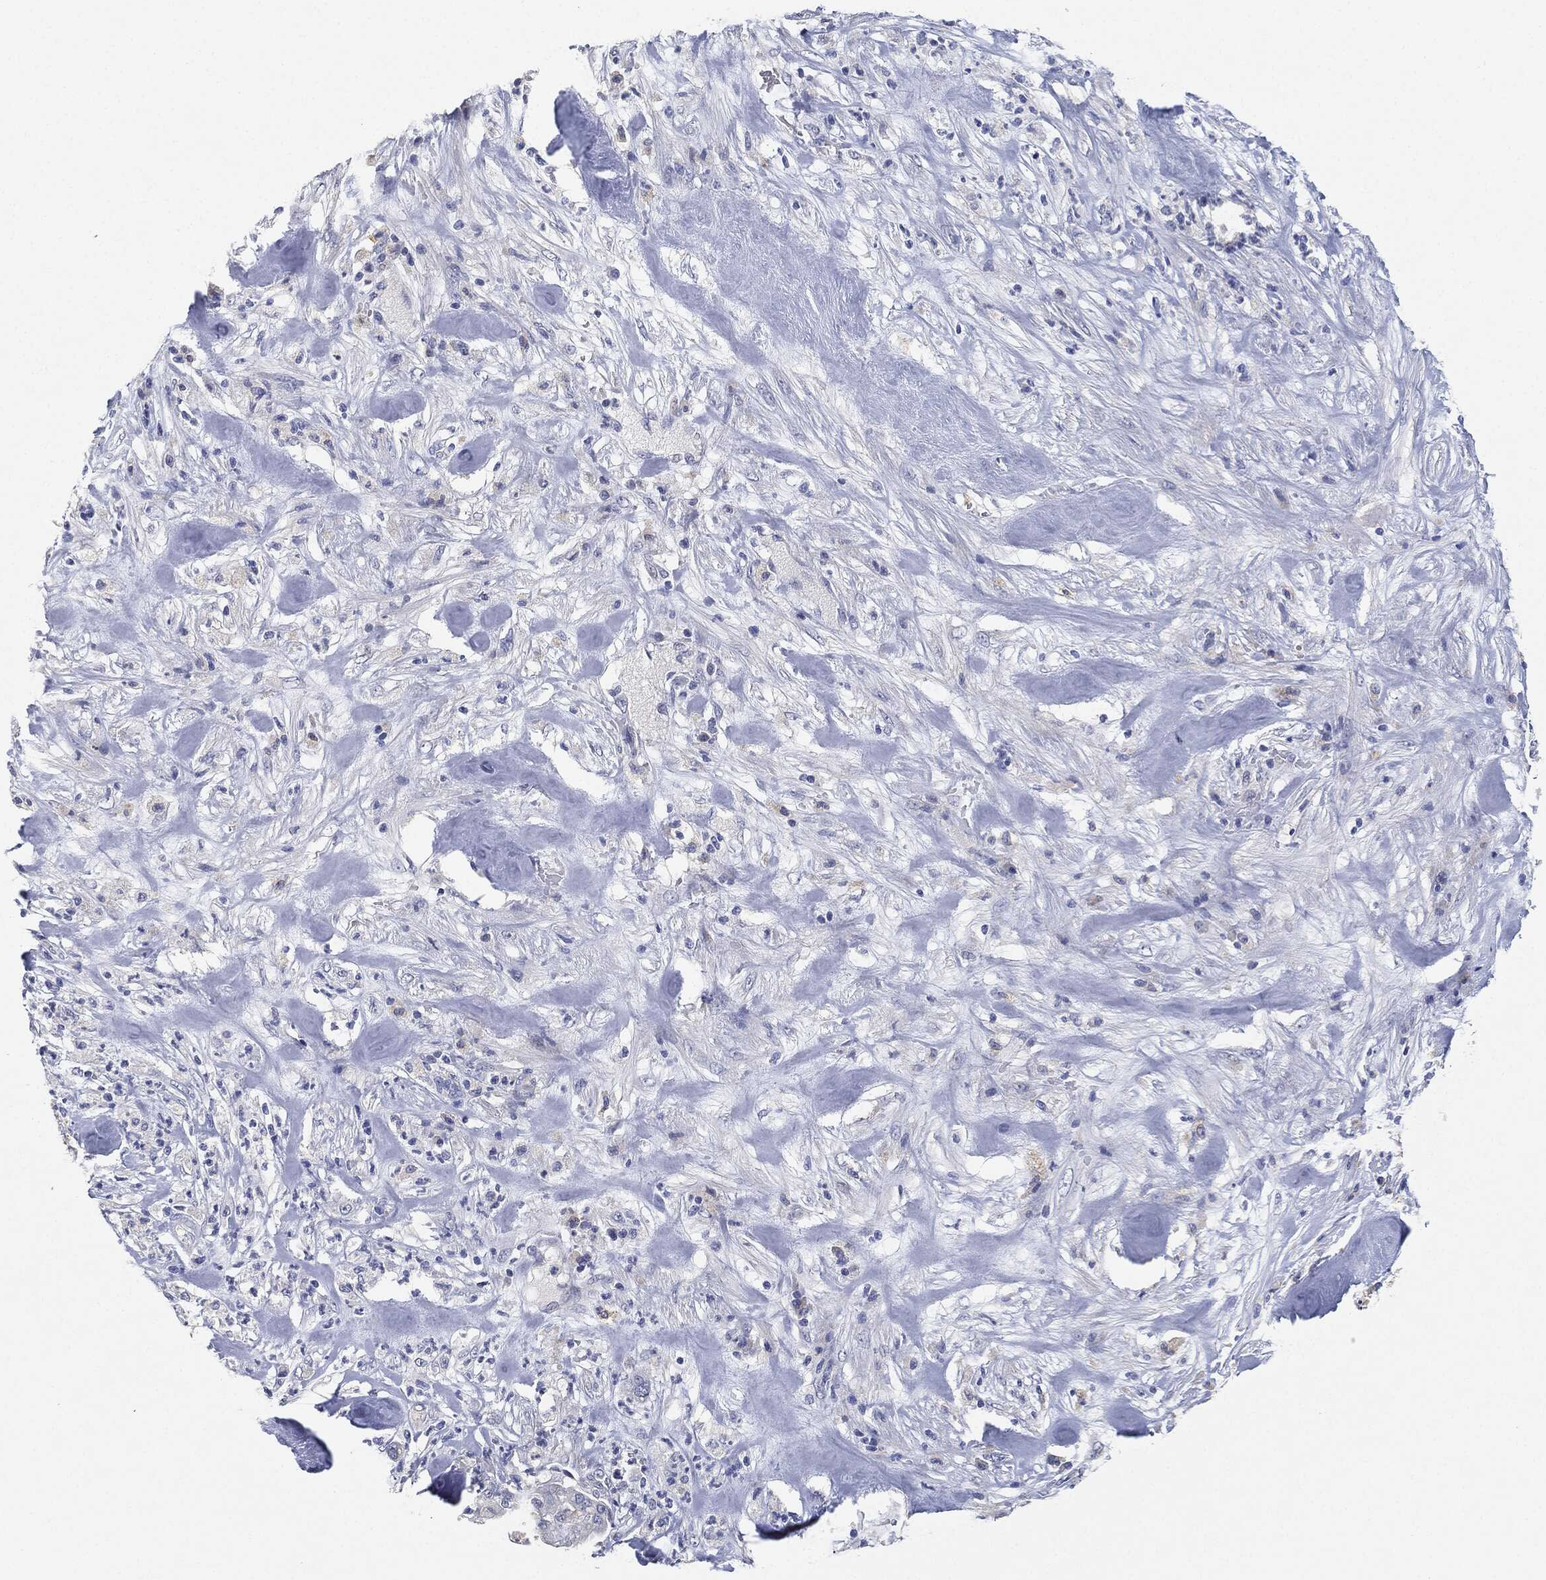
{"staining": {"intensity": "negative", "quantity": "none", "location": "none"}, "tissue": "pancreatic cancer", "cell_type": "Tumor cells", "image_type": "cancer", "snomed": [{"axis": "morphology", "description": "Adenocarcinoma, NOS"}, {"axis": "topography", "description": "Pancreas"}], "caption": "DAB immunohistochemical staining of pancreatic cancer (adenocarcinoma) exhibits no significant expression in tumor cells.", "gene": "NTRK1", "patient": {"sex": "male", "age": 71}}